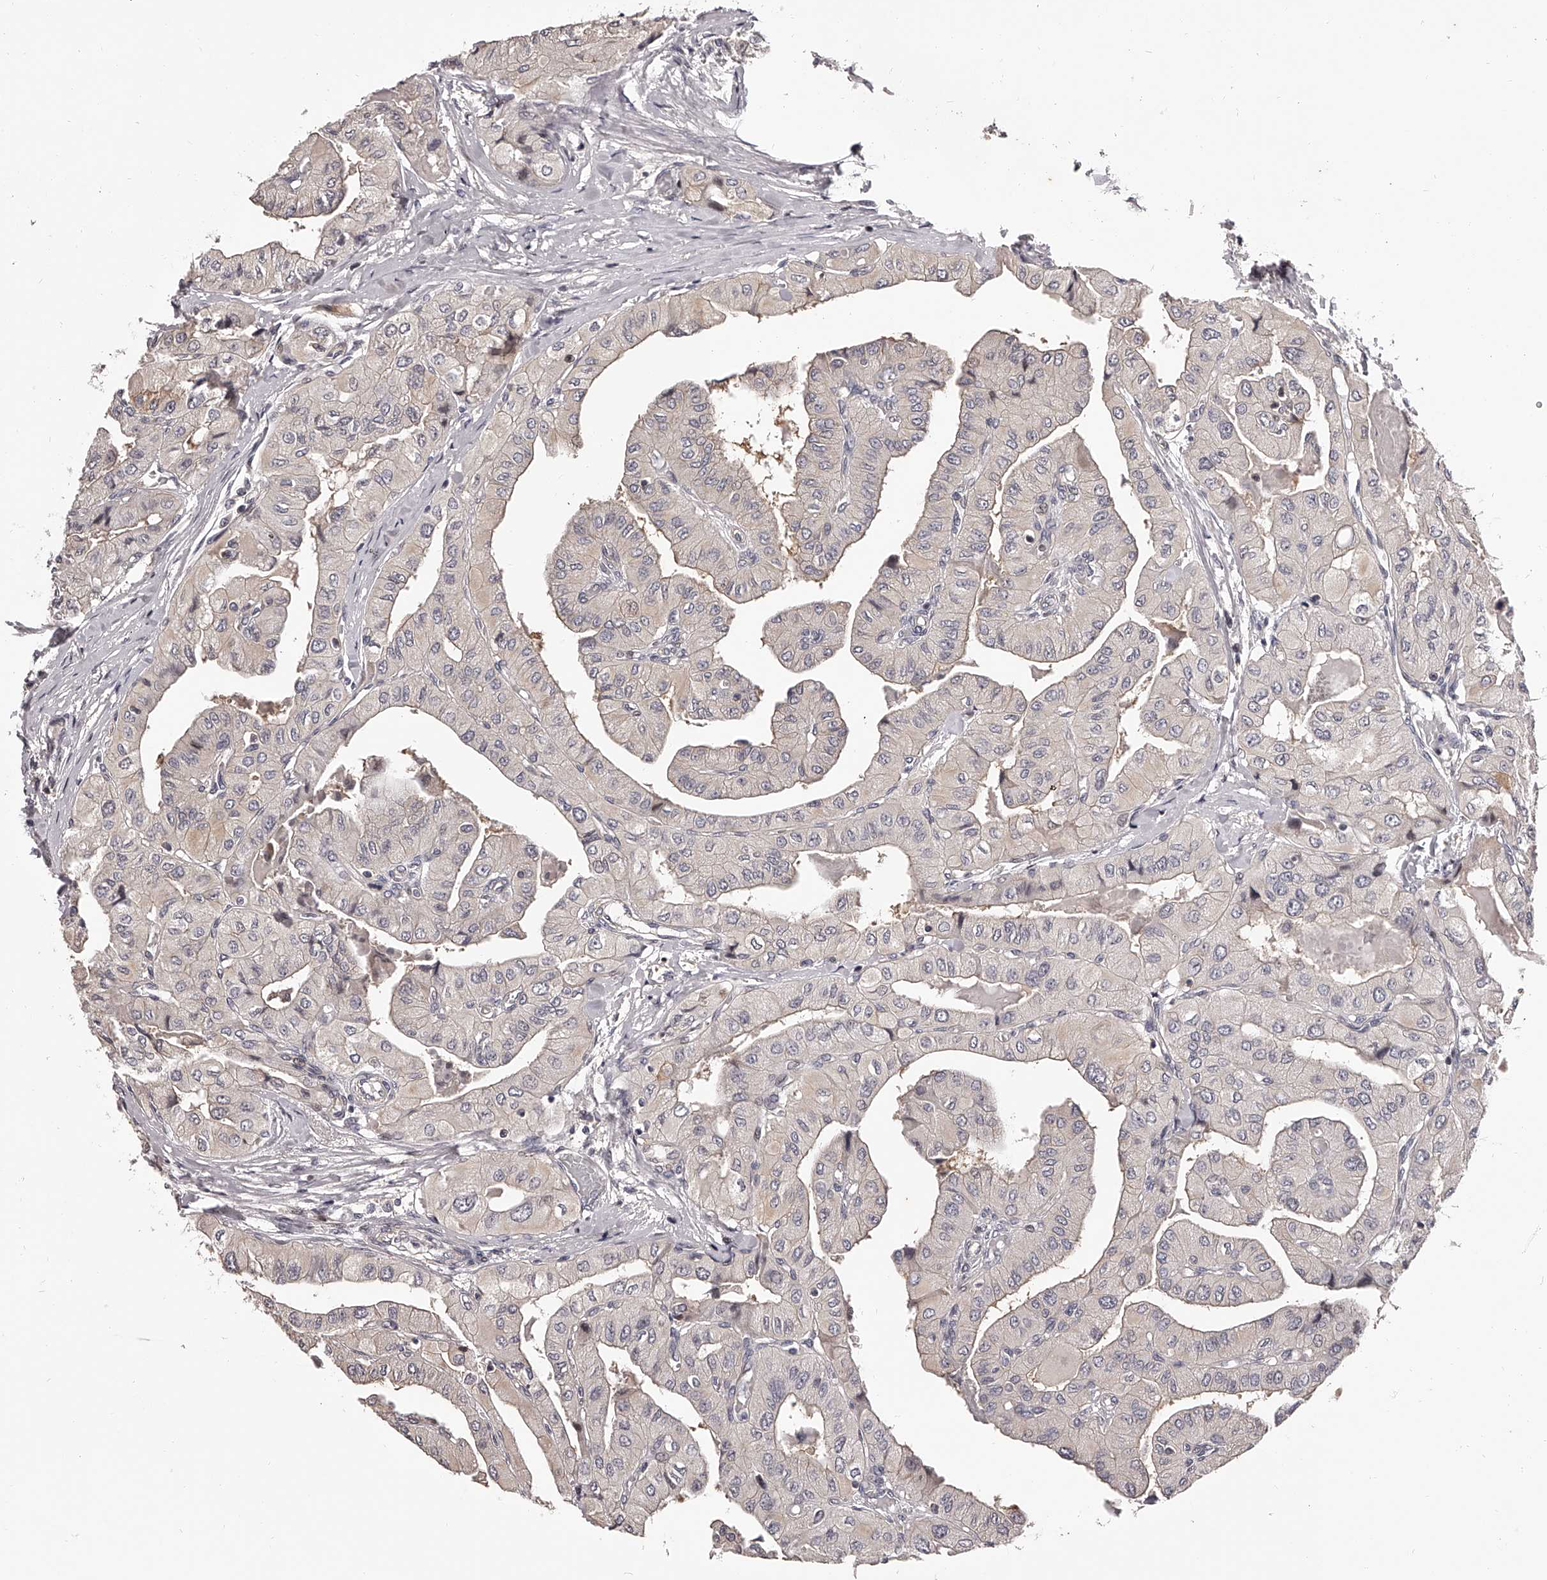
{"staining": {"intensity": "weak", "quantity": "<25%", "location": "cytoplasmic/membranous"}, "tissue": "thyroid cancer", "cell_type": "Tumor cells", "image_type": "cancer", "snomed": [{"axis": "morphology", "description": "Papillary adenocarcinoma, NOS"}, {"axis": "topography", "description": "Thyroid gland"}], "caption": "This is an immunohistochemistry (IHC) histopathology image of thyroid cancer. There is no positivity in tumor cells.", "gene": "PFDN2", "patient": {"sex": "female", "age": 59}}